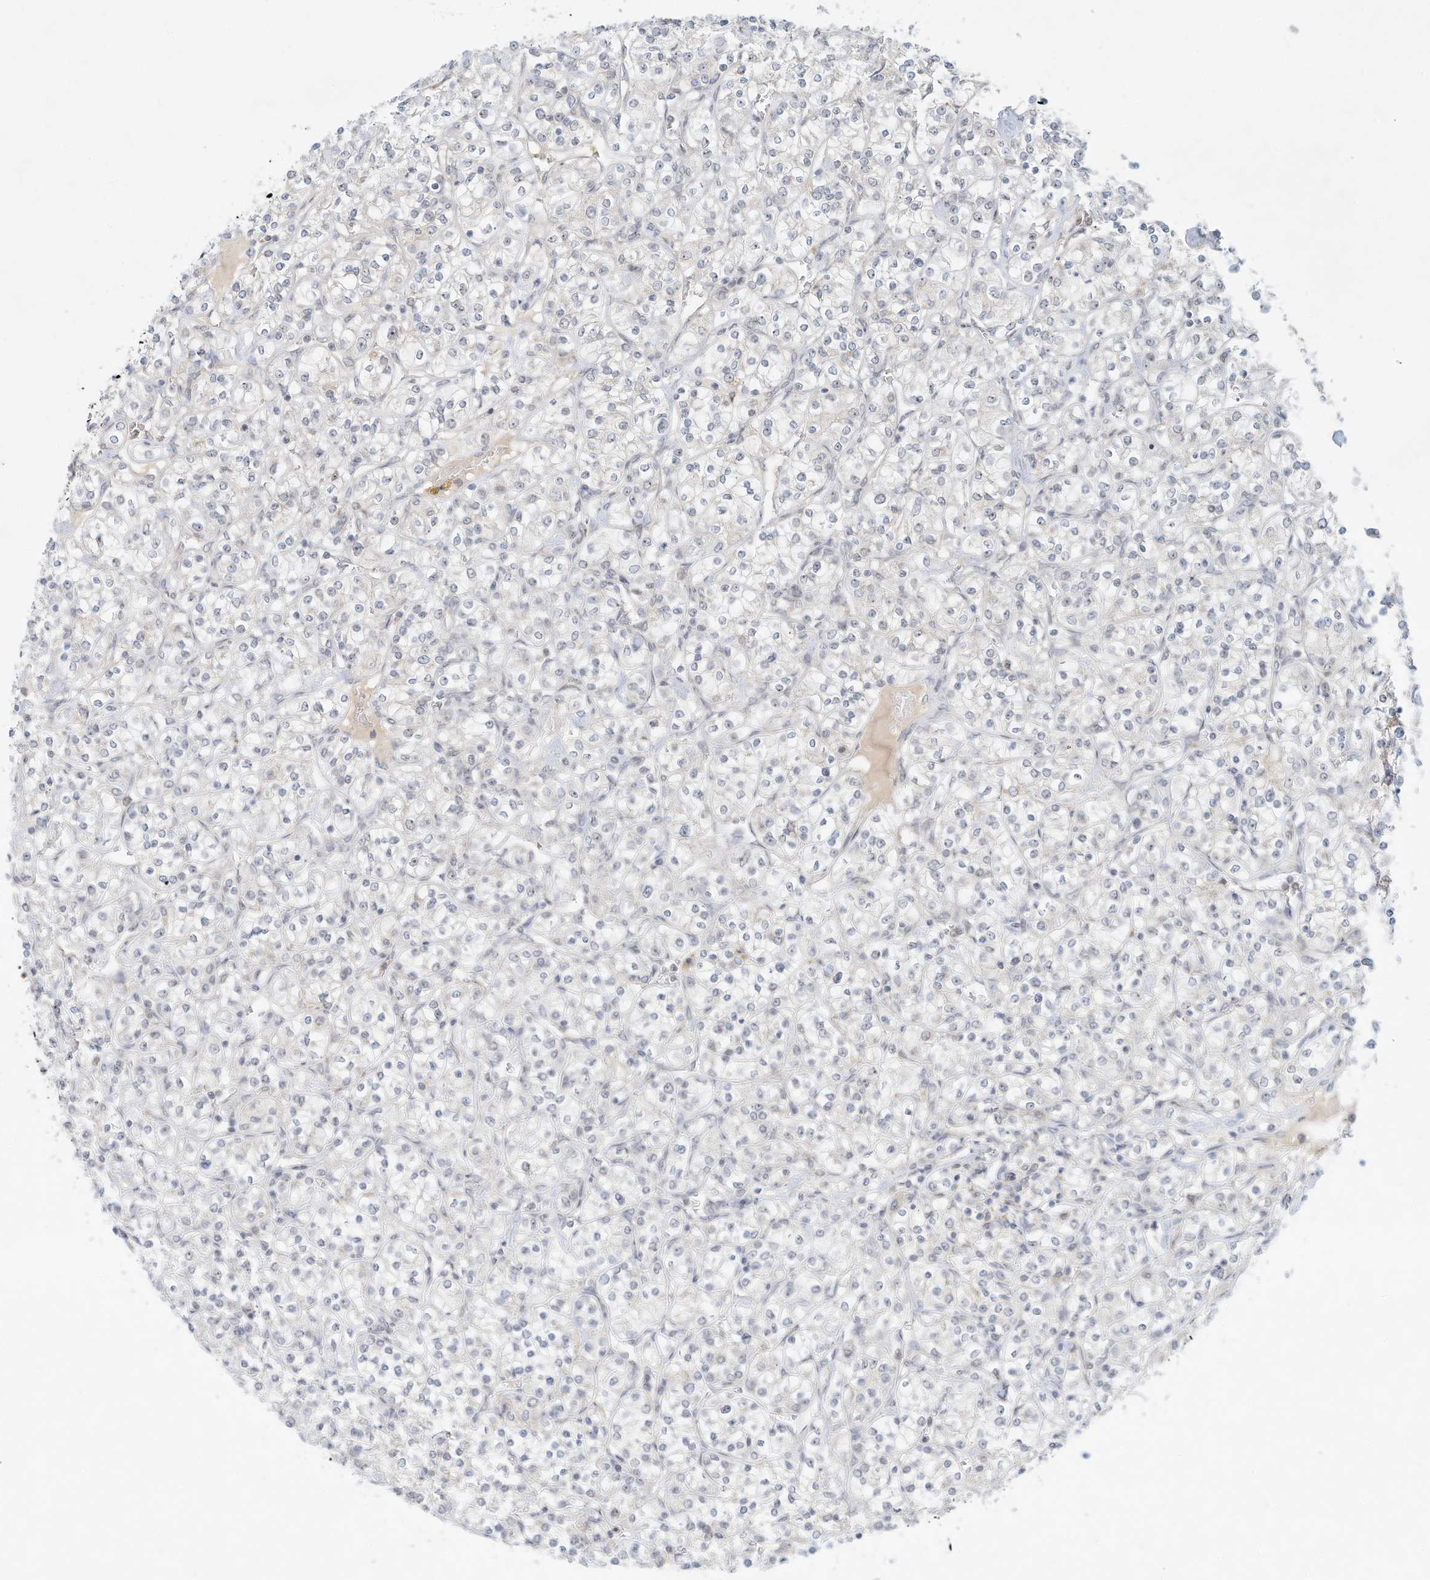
{"staining": {"intensity": "negative", "quantity": "none", "location": "none"}, "tissue": "renal cancer", "cell_type": "Tumor cells", "image_type": "cancer", "snomed": [{"axis": "morphology", "description": "Adenocarcinoma, NOS"}, {"axis": "topography", "description": "Kidney"}], "caption": "This is a image of IHC staining of adenocarcinoma (renal), which shows no staining in tumor cells.", "gene": "PAK6", "patient": {"sex": "male", "age": 77}}